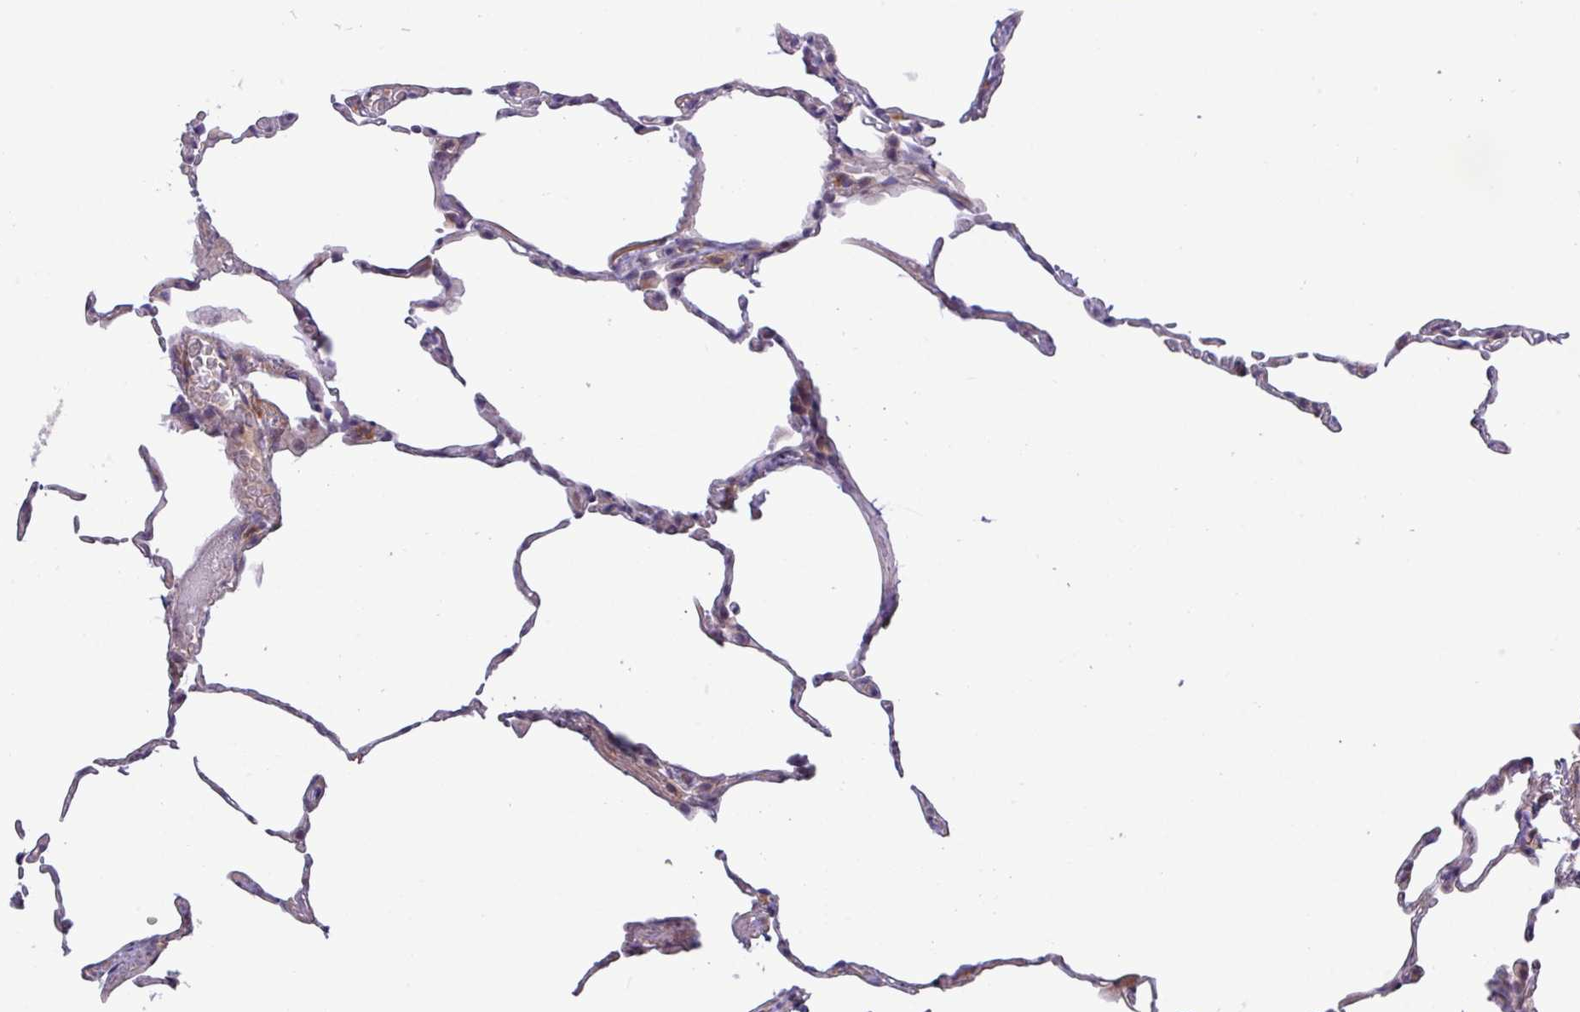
{"staining": {"intensity": "negative", "quantity": "none", "location": "none"}, "tissue": "lung", "cell_type": "Alveolar cells", "image_type": "normal", "snomed": [{"axis": "morphology", "description": "Normal tissue, NOS"}, {"axis": "topography", "description": "Lung"}], "caption": "Immunohistochemistry (IHC) micrograph of unremarkable lung: lung stained with DAB (3,3'-diaminobenzidine) reveals no significant protein expression in alveolar cells.", "gene": "TNFSF12", "patient": {"sex": "female", "age": 57}}